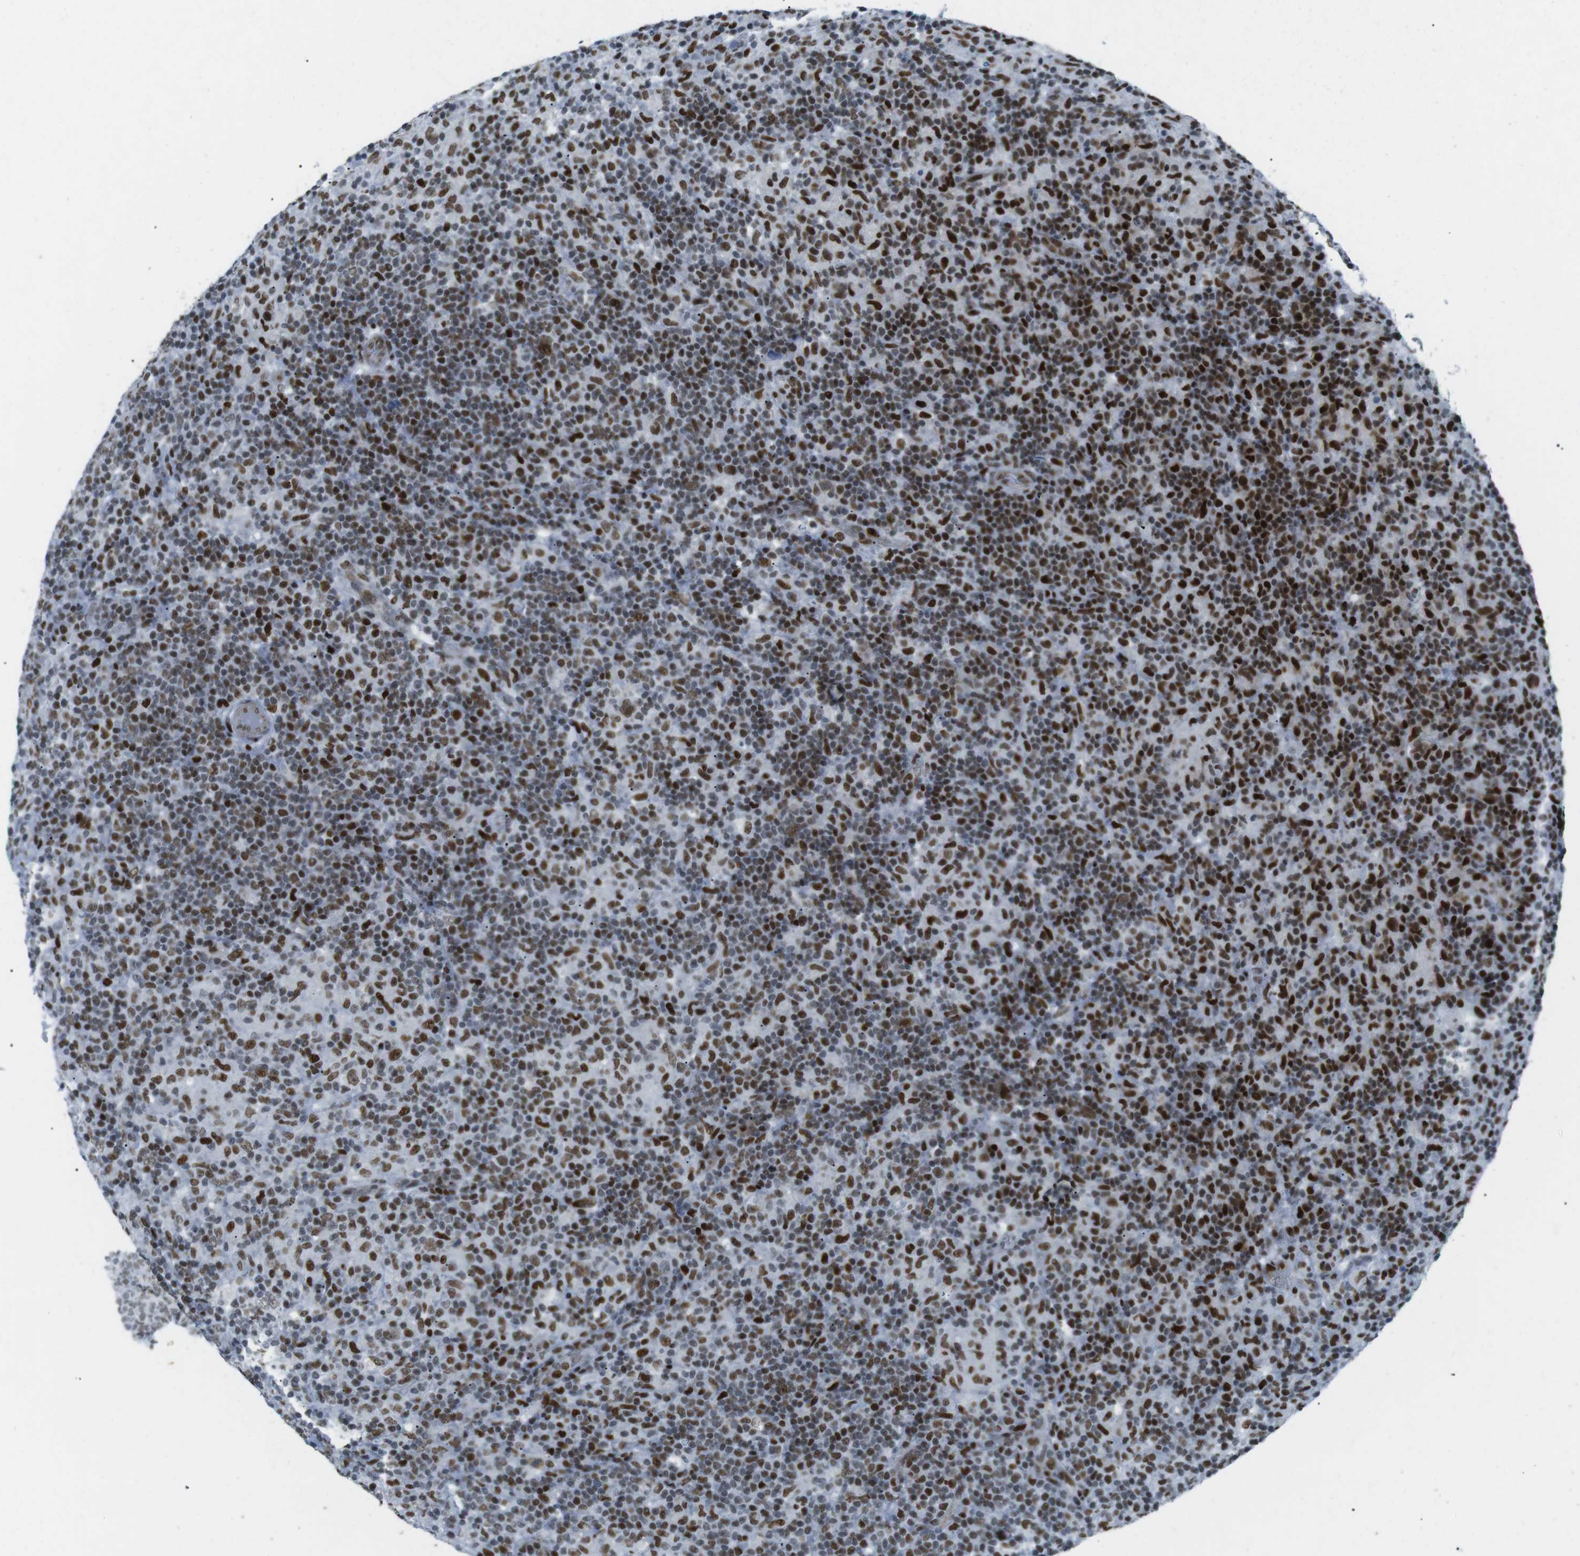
{"staining": {"intensity": "strong", "quantity": ">75%", "location": "nuclear"}, "tissue": "lymphoma", "cell_type": "Tumor cells", "image_type": "cancer", "snomed": [{"axis": "morphology", "description": "Hodgkin's disease, NOS"}, {"axis": "topography", "description": "Lymph node"}], "caption": "Immunohistochemistry (IHC) of Hodgkin's disease demonstrates high levels of strong nuclear staining in approximately >75% of tumor cells.", "gene": "ARID1A", "patient": {"sex": "male", "age": 70}}